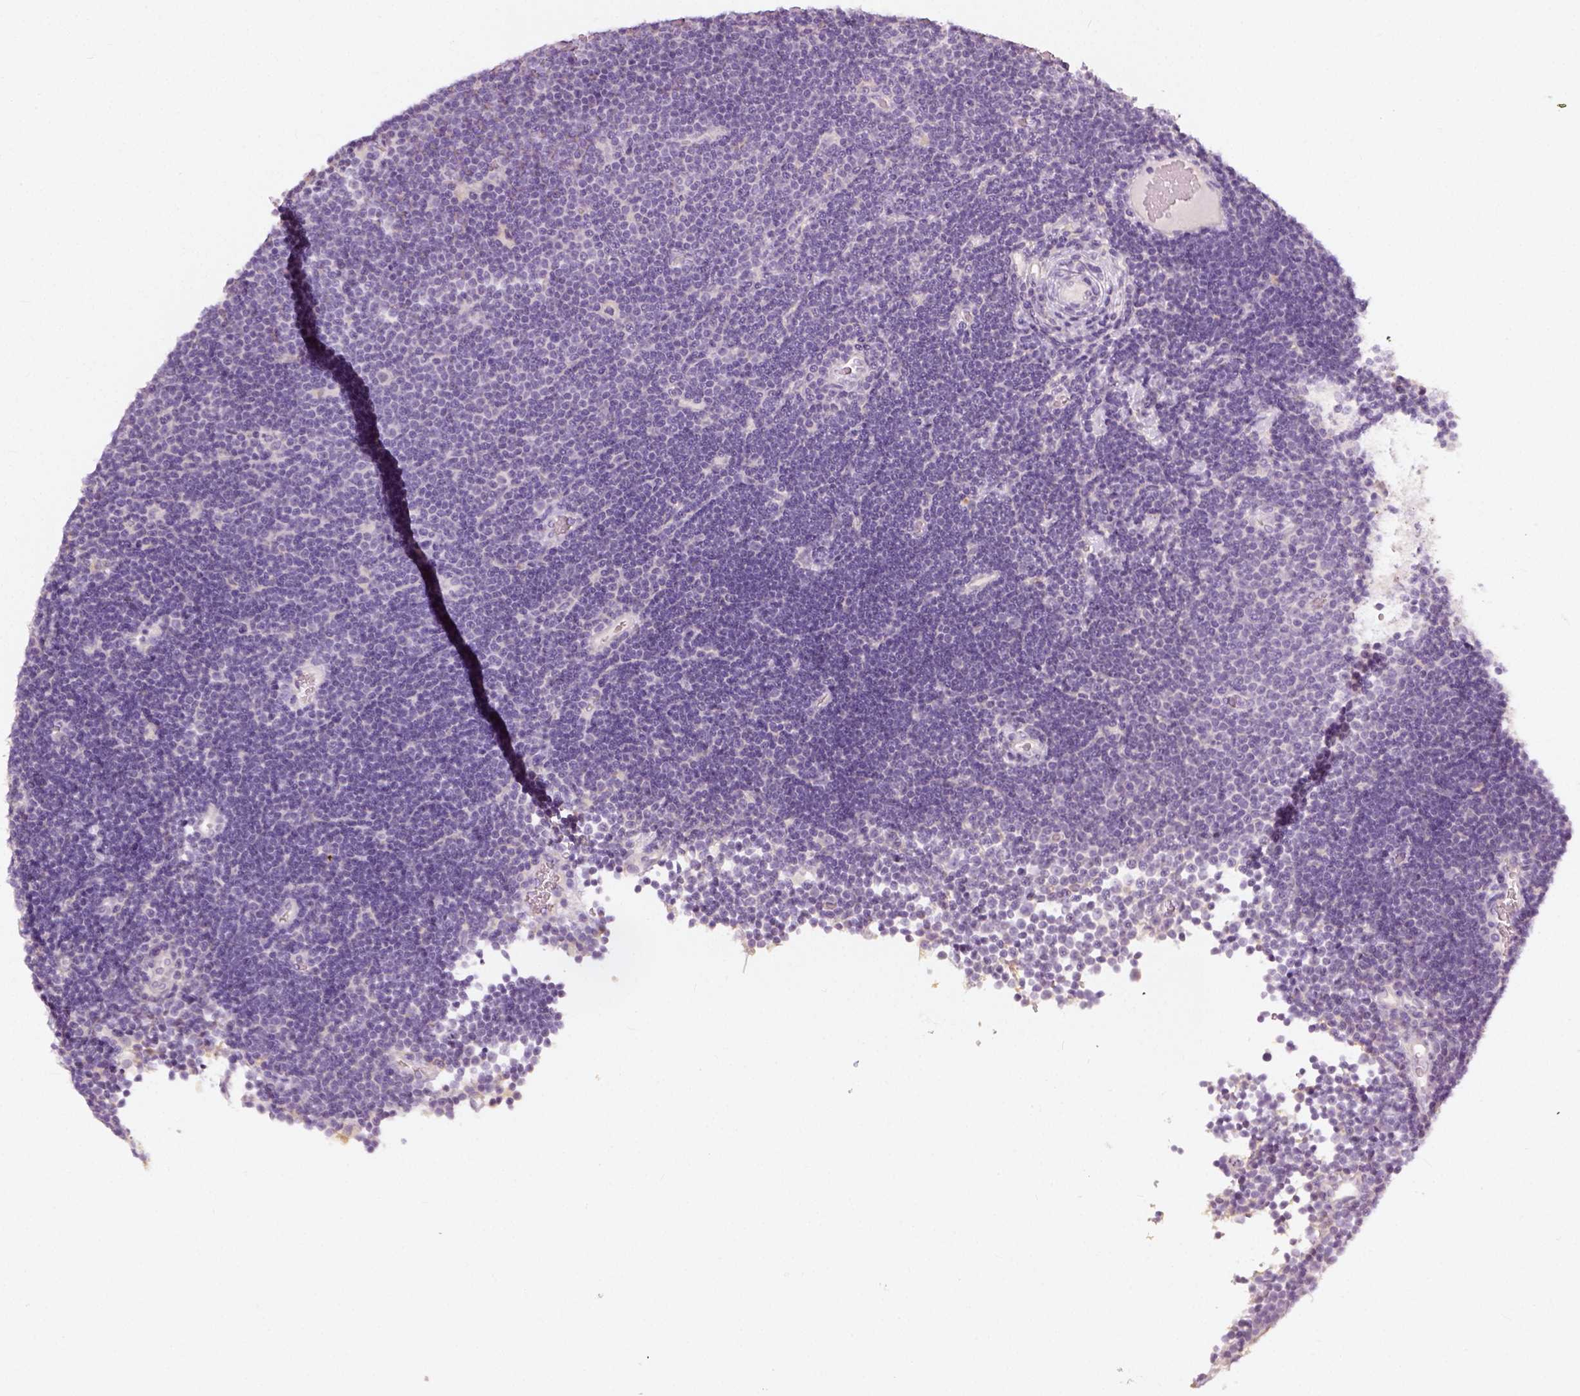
{"staining": {"intensity": "negative", "quantity": "none", "location": "none"}, "tissue": "lymphoma", "cell_type": "Tumor cells", "image_type": "cancer", "snomed": [{"axis": "morphology", "description": "Malignant lymphoma, non-Hodgkin's type, Low grade"}, {"axis": "topography", "description": "Brain"}], "caption": "The photomicrograph reveals no significant staining in tumor cells of low-grade malignant lymphoma, non-Hodgkin's type.", "gene": "DHCR24", "patient": {"sex": "female", "age": 66}}